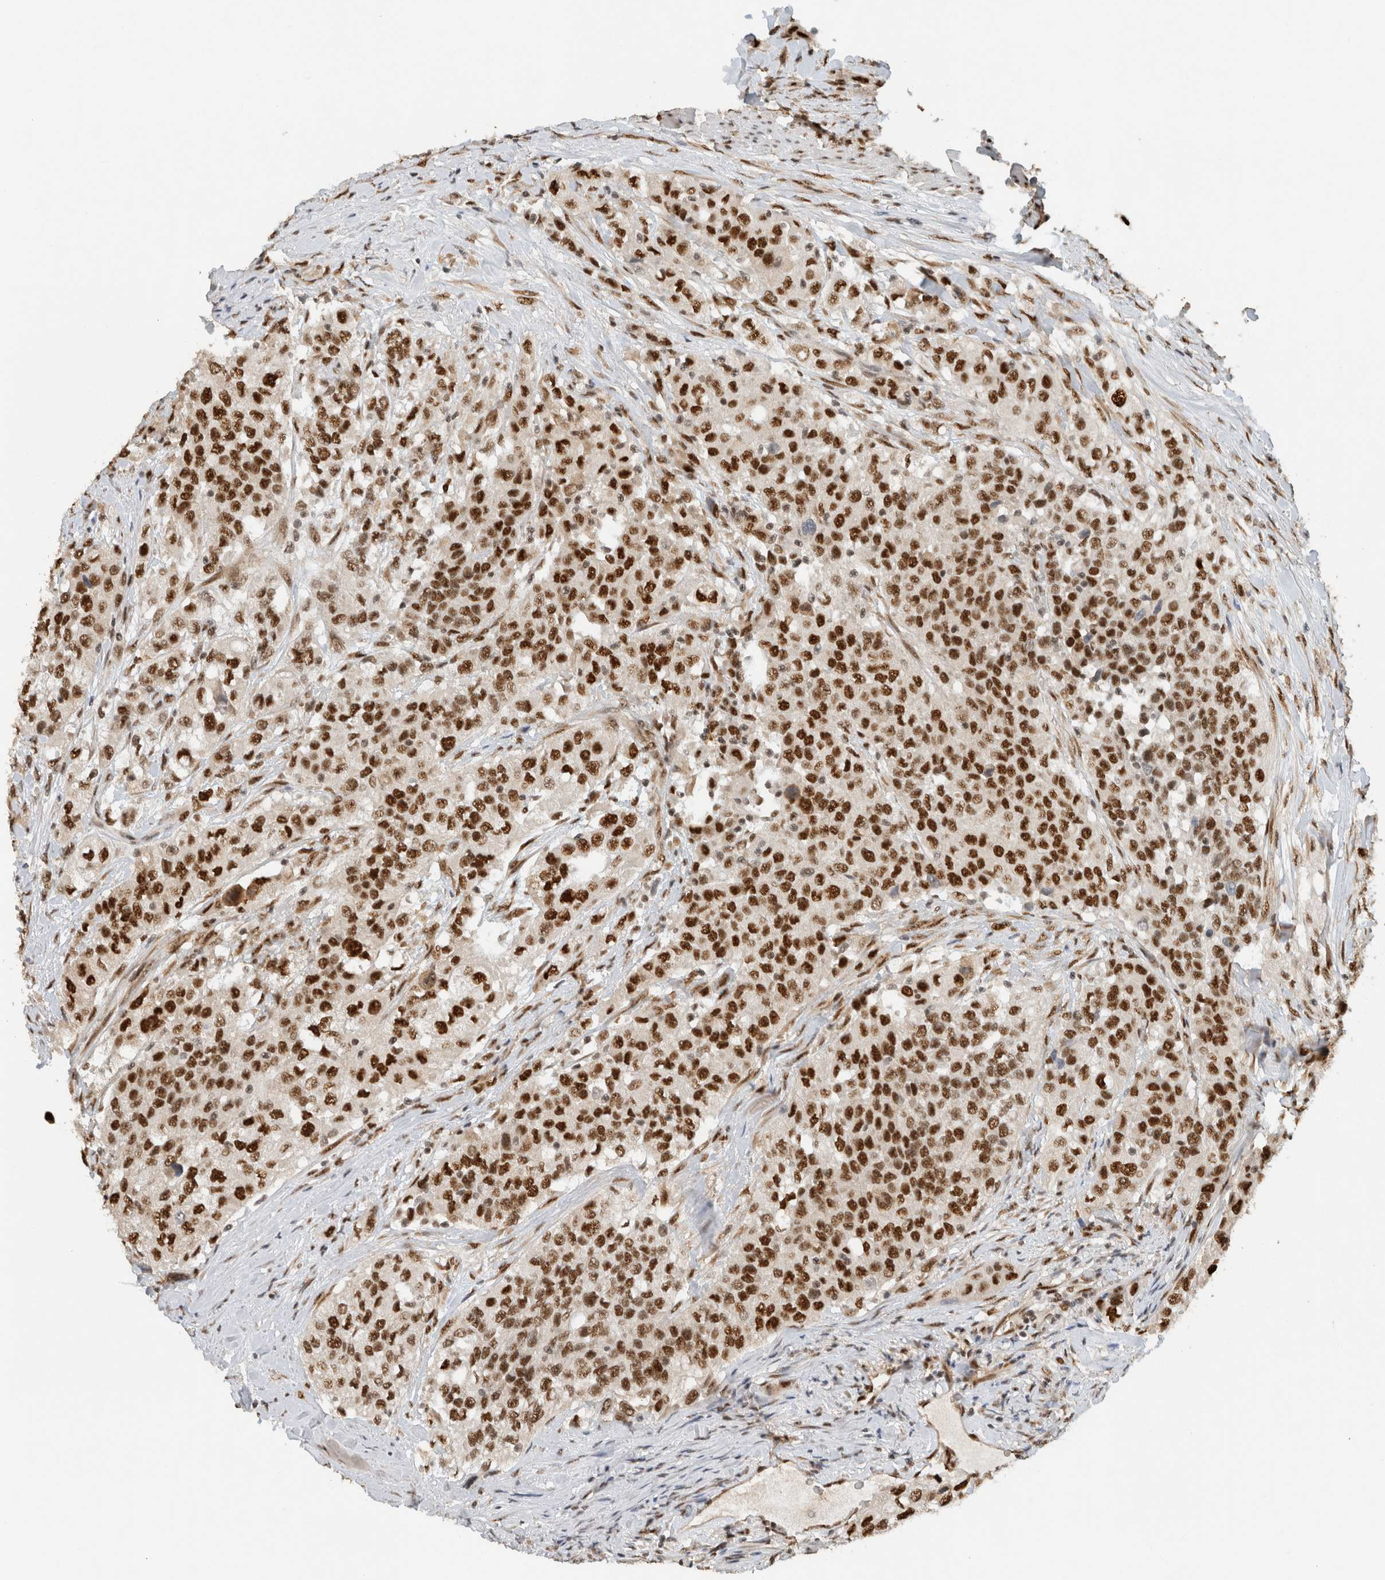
{"staining": {"intensity": "strong", "quantity": ">75%", "location": "nuclear"}, "tissue": "urothelial cancer", "cell_type": "Tumor cells", "image_type": "cancer", "snomed": [{"axis": "morphology", "description": "Urothelial carcinoma, High grade"}, {"axis": "topography", "description": "Urinary bladder"}], "caption": "Immunohistochemistry (IHC) of human urothelial carcinoma (high-grade) shows high levels of strong nuclear positivity in about >75% of tumor cells.", "gene": "DDX42", "patient": {"sex": "female", "age": 80}}